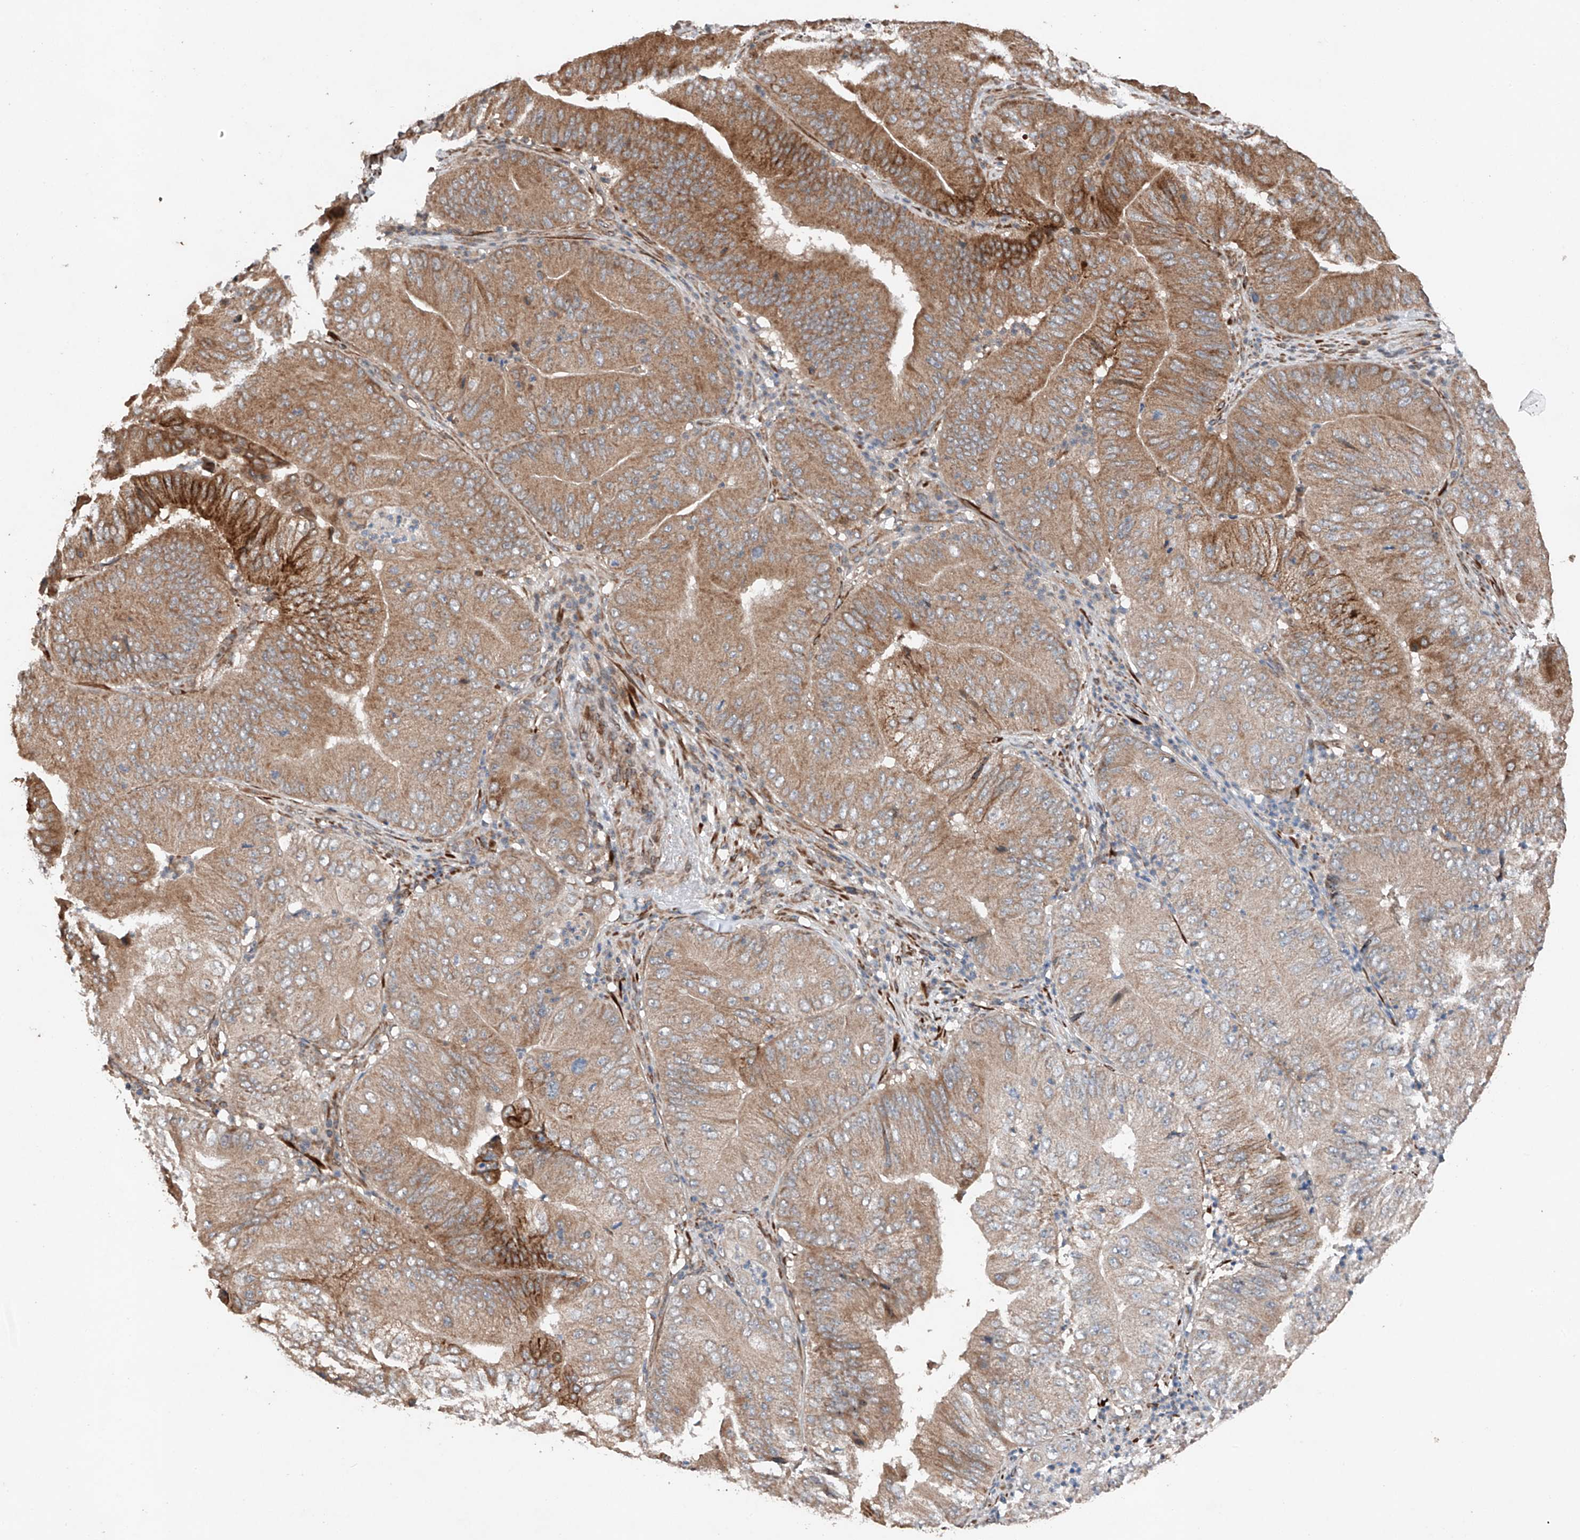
{"staining": {"intensity": "moderate", "quantity": ">75%", "location": "cytoplasmic/membranous"}, "tissue": "pancreatic cancer", "cell_type": "Tumor cells", "image_type": "cancer", "snomed": [{"axis": "morphology", "description": "Adenocarcinoma, NOS"}, {"axis": "topography", "description": "Pancreas"}], "caption": "Immunohistochemical staining of adenocarcinoma (pancreatic) displays medium levels of moderate cytoplasmic/membranous protein positivity in about >75% of tumor cells. The staining was performed using DAB, with brown indicating positive protein expression. Nuclei are stained blue with hematoxylin.", "gene": "AP4B1", "patient": {"sex": "female", "age": 77}}